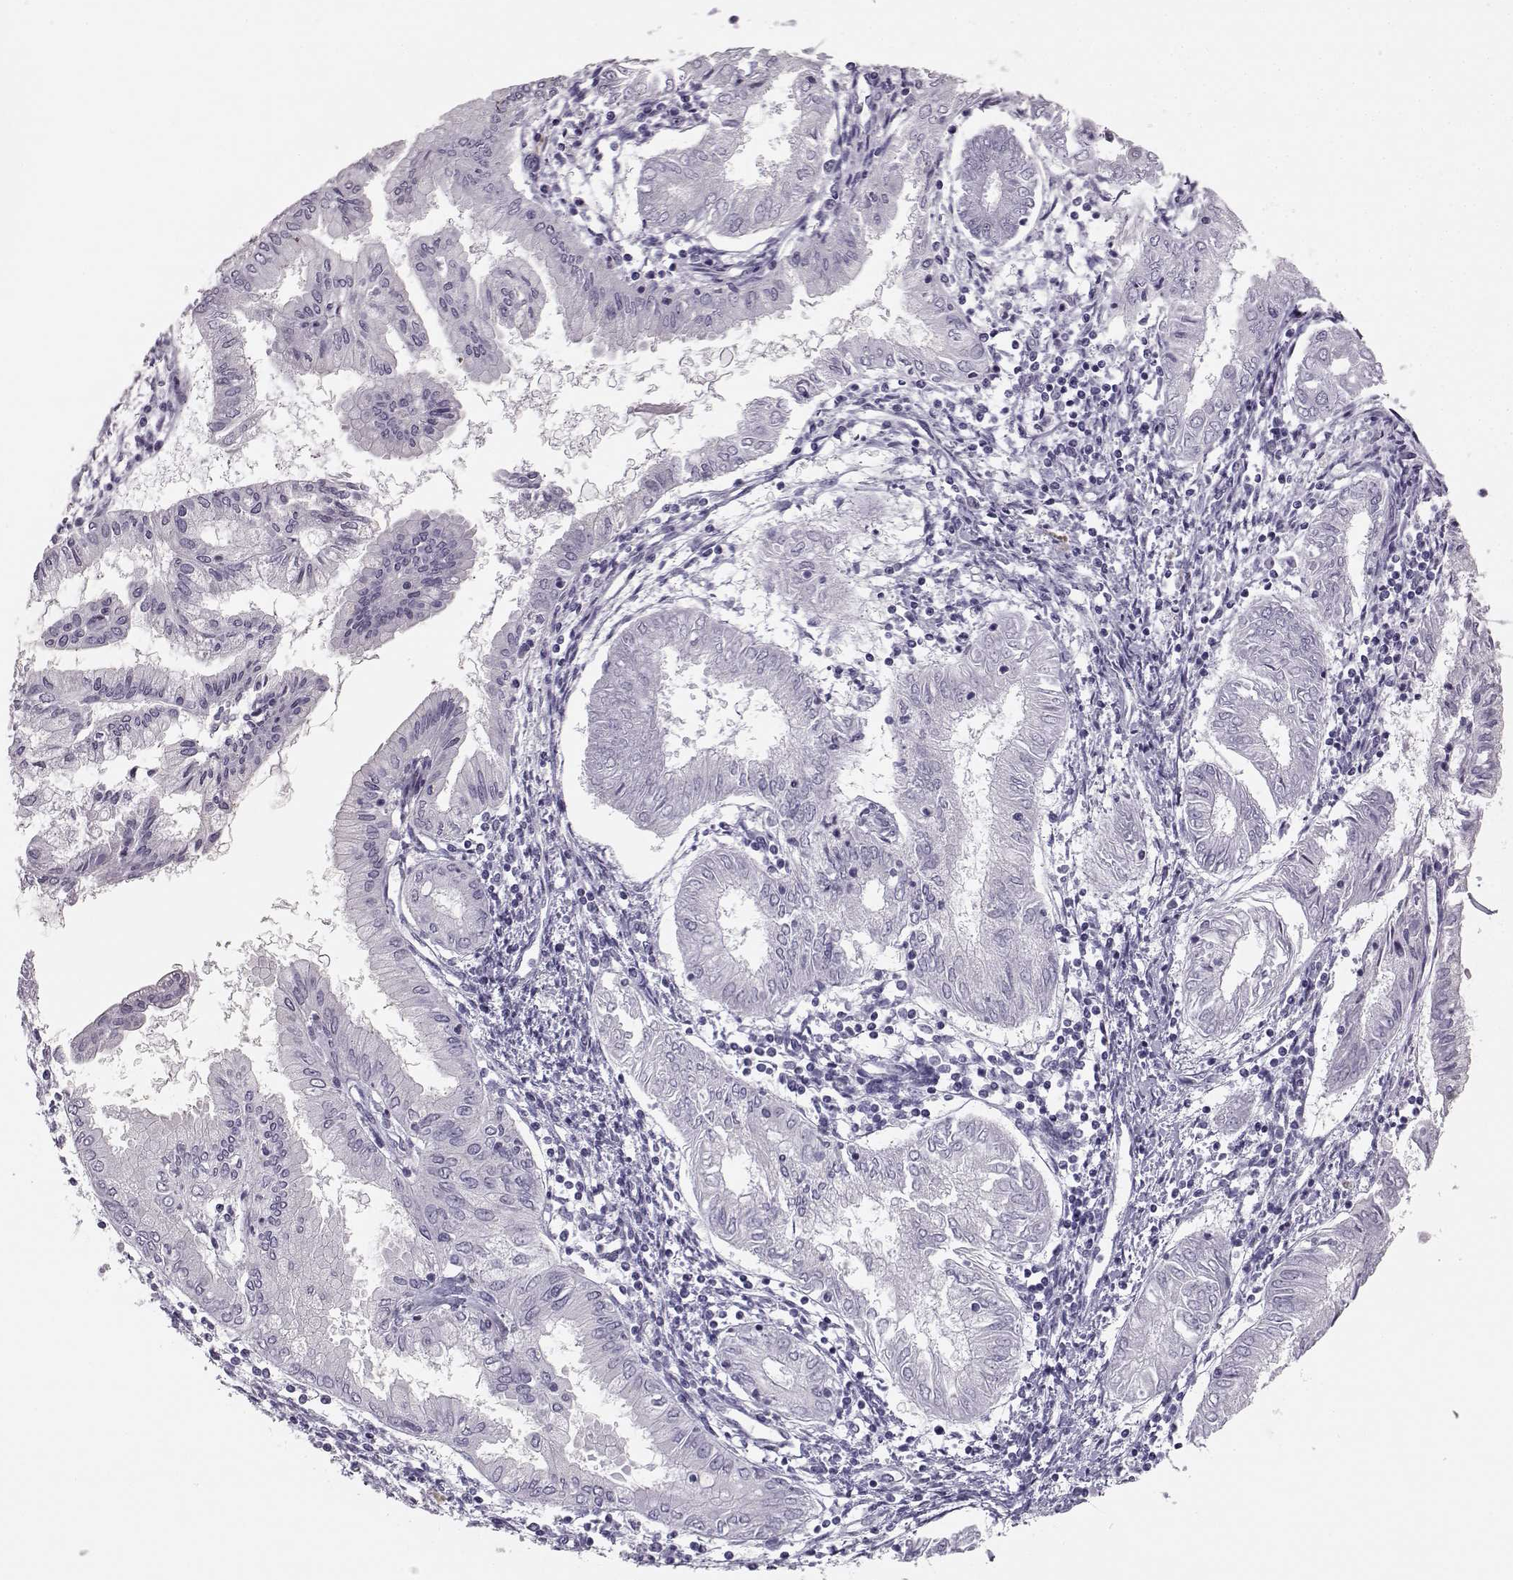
{"staining": {"intensity": "negative", "quantity": "none", "location": "none"}, "tissue": "endometrial cancer", "cell_type": "Tumor cells", "image_type": "cancer", "snomed": [{"axis": "morphology", "description": "Adenocarcinoma, NOS"}, {"axis": "topography", "description": "Endometrium"}], "caption": "High power microscopy photomicrograph of an immunohistochemistry (IHC) image of endometrial cancer, revealing no significant positivity in tumor cells. Nuclei are stained in blue.", "gene": "BFSP2", "patient": {"sex": "female", "age": 68}}